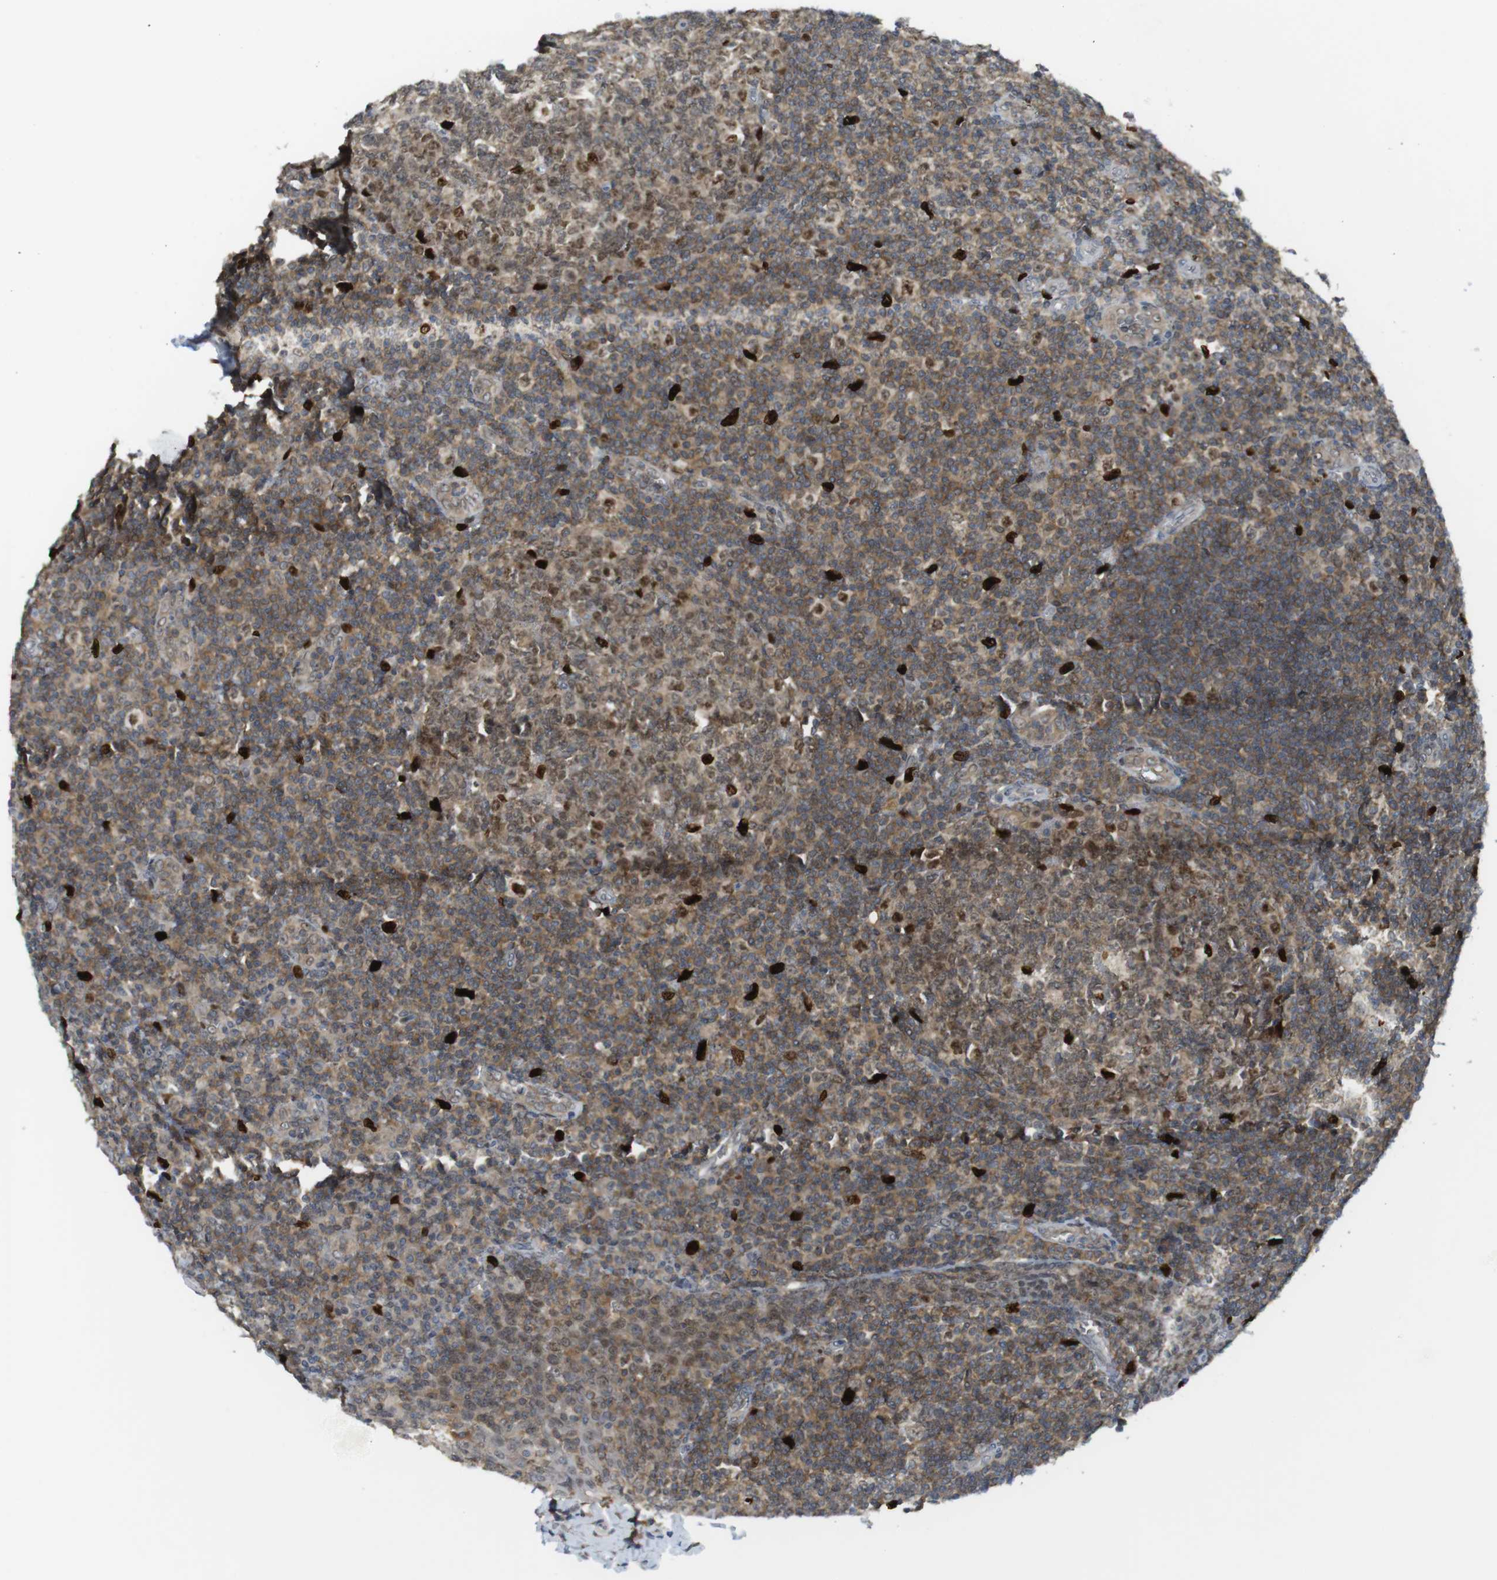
{"staining": {"intensity": "moderate", "quantity": ">75%", "location": "cytoplasmic/membranous,nuclear"}, "tissue": "tonsil", "cell_type": "Germinal center cells", "image_type": "normal", "snomed": [{"axis": "morphology", "description": "Normal tissue, NOS"}, {"axis": "topography", "description": "Tonsil"}], "caption": "The photomicrograph exhibits immunohistochemical staining of benign tonsil. There is moderate cytoplasmic/membranous,nuclear staining is appreciated in about >75% of germinal center cells.", "gene": "RCC1", "patient": {"sex": "male", "age": 31}}